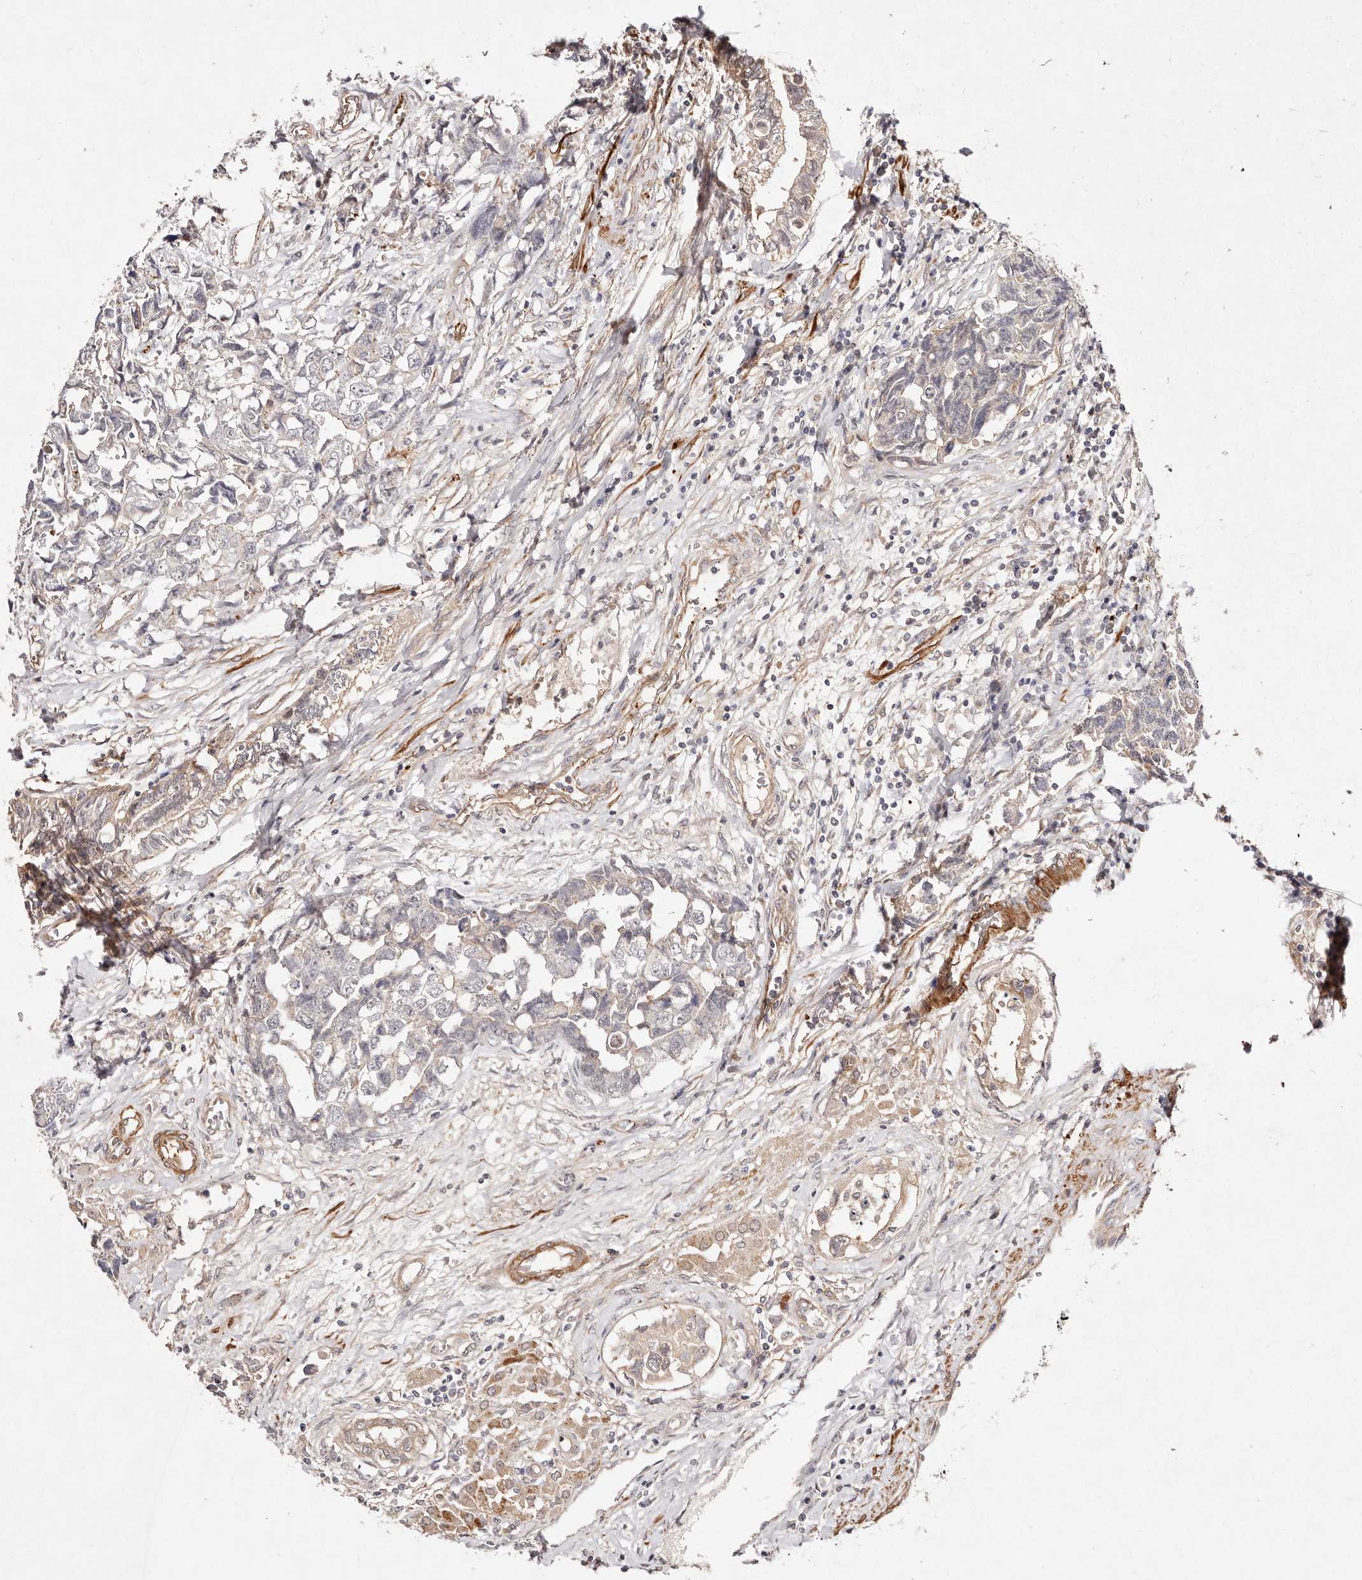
{"staining": {"intensity": "negative", "quantity": "none", "location": "none"}, "tissue": "testis cancer", "cell_type": "Tumor cells", "image_type": "cancer", "snomed": [{"axis": "morphology", "description": "Carcinoma, Embryonal, NOS"}, {"axis": "topography", "description": "Testis"}], "caption": "Tumor cells are negative for protein expression in human testis cancer.", "gene": "MTMR11", "patient": {"sex": "male", "age": 31}}